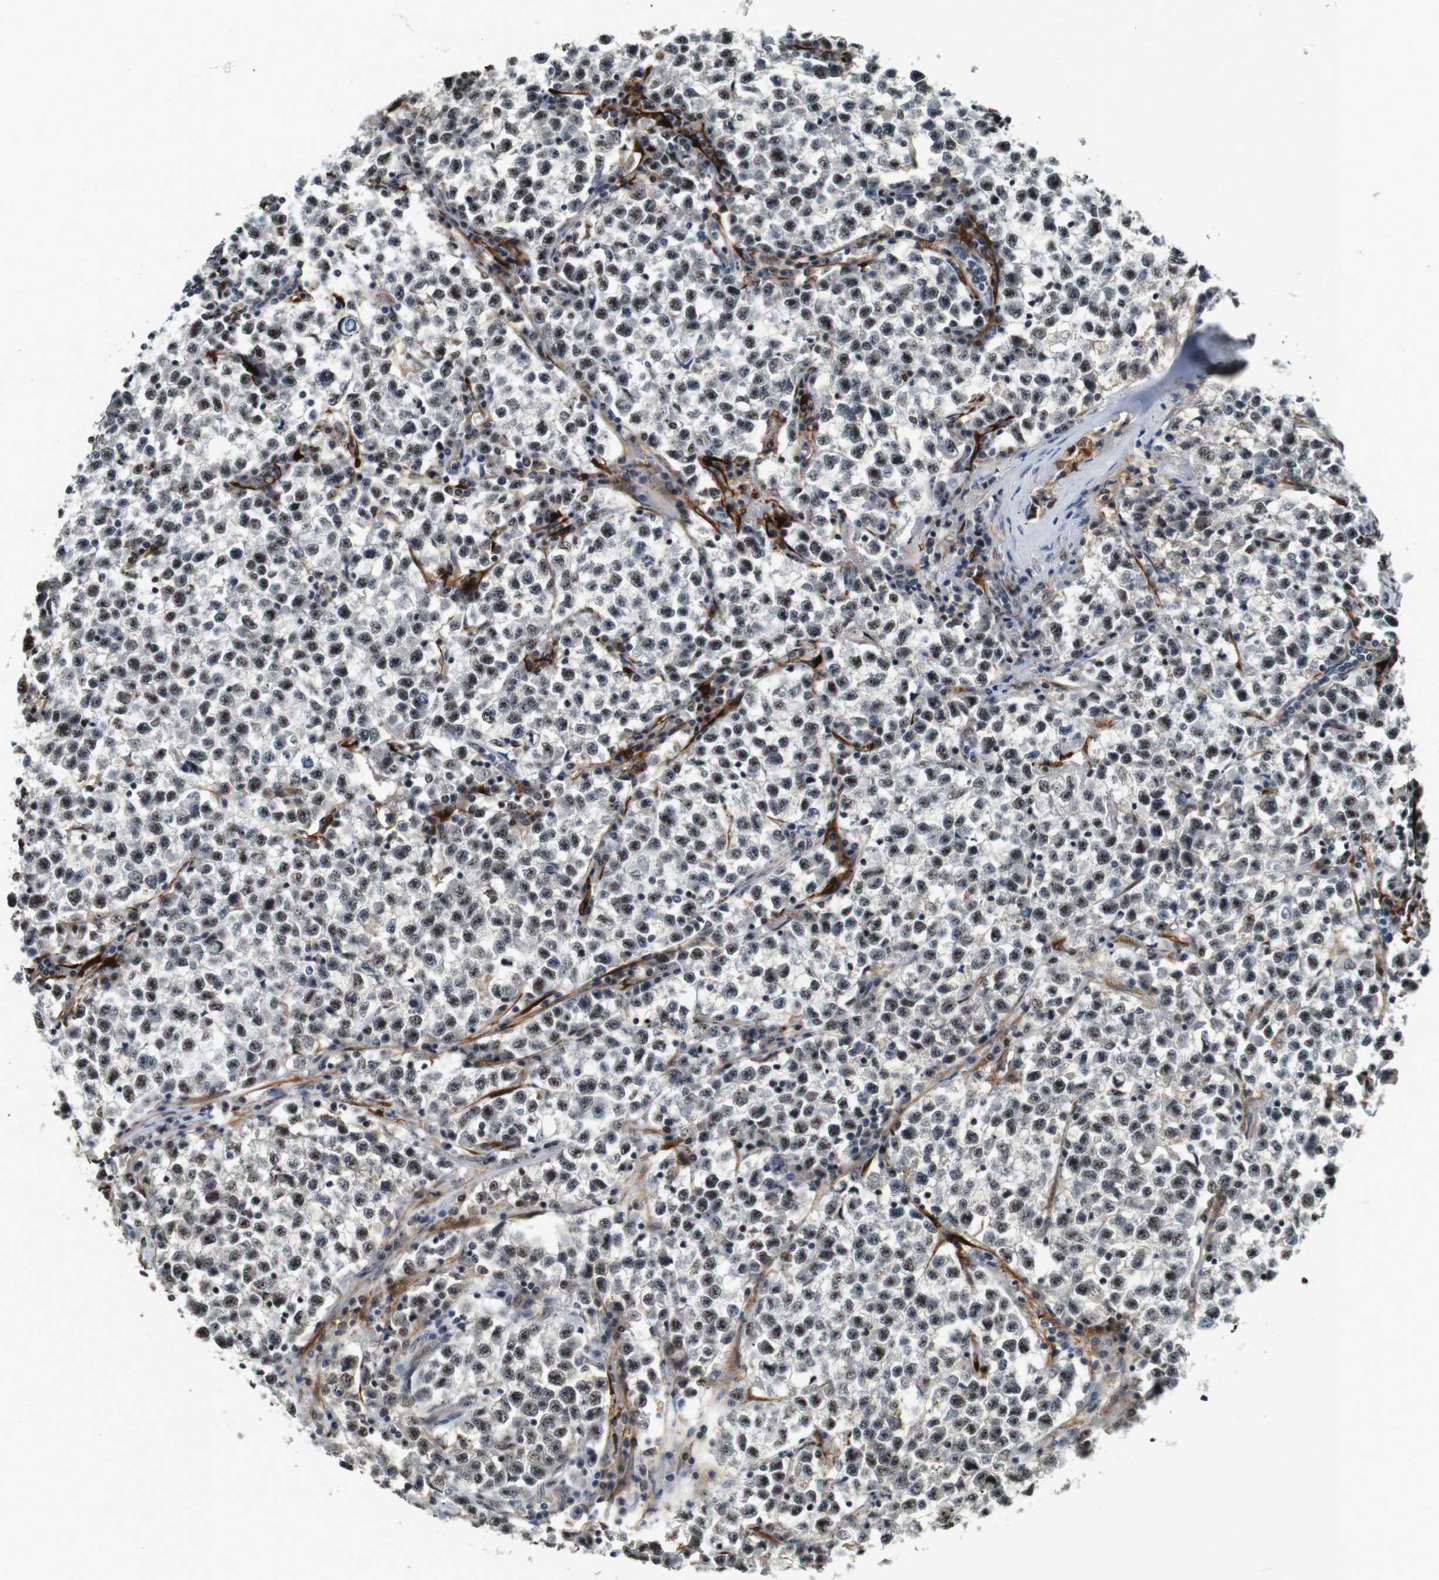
{"staining": {"intensity": "weak", "quantity": "25%-75%", "location": "nuclear"}, "tissue": "testis cancer", "cell_type": "Tumor cells", "image_type": "cancer", "snomed": [{"axis": "morphology", "description": "Seminoma, NOS"}, {"axis": "topography", "description": "Testis"}], "caption": "Brown immunohistochemical staining in seminoma (testis) exhibits weak nuclear positivity in approximately 25%-75% of tumor cells.", "gene": "LXN", "patient": {"sex": "male", "age": 22}}